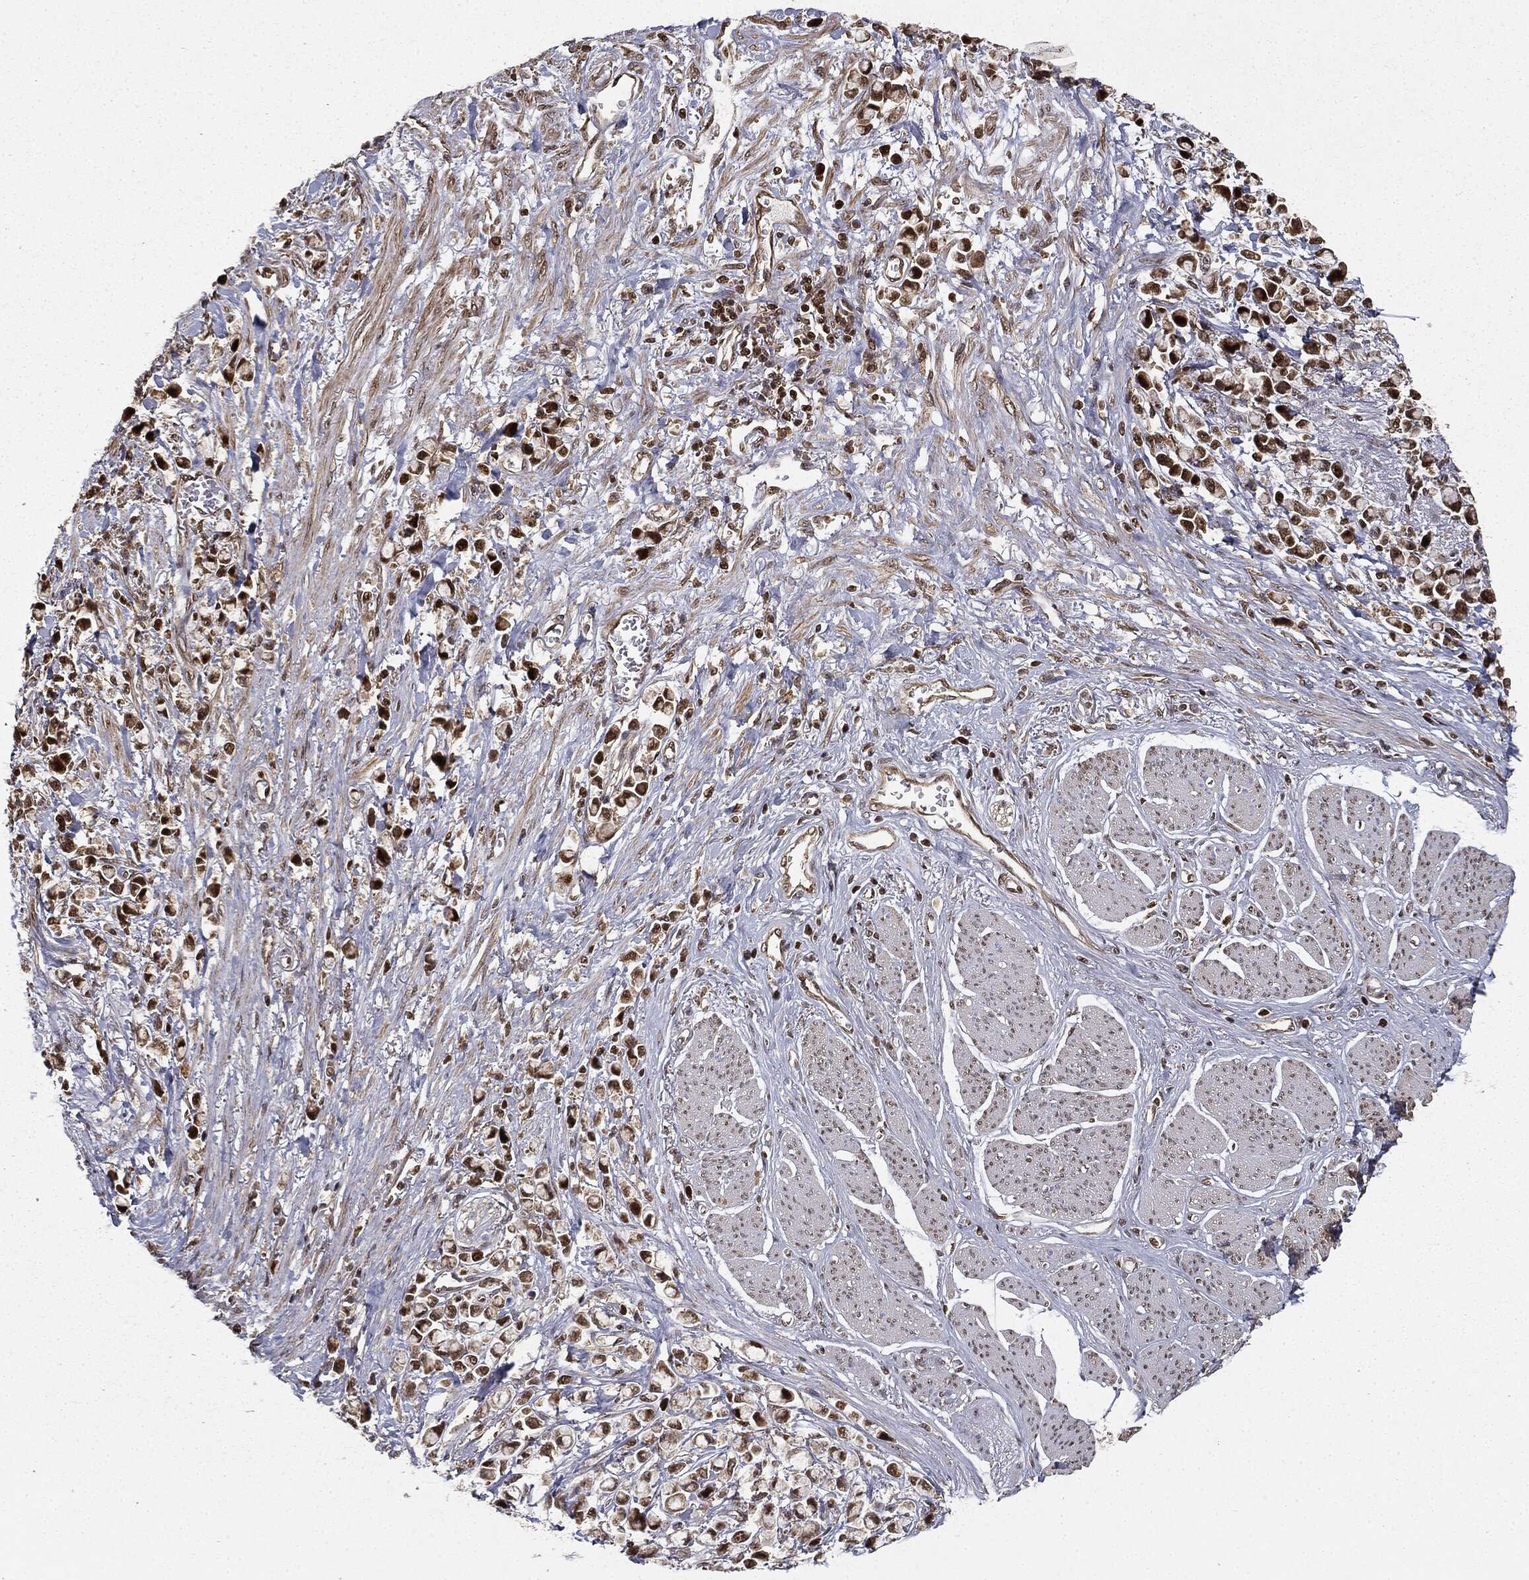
{"staining": {"intensity": "strong", "quantity": ">75%", "location": "cytoplasmic/membranous,nuclear"}, "tissue": "stomach cancer", "cell_type": "Tumor cells", "image_type": "cancer", "snomed": [{"axis": "morphology", "description": "Adenocarcinoma, NOS"}, {"axis": "topography", "description": "Stomach"}], "caption": "Immunohistochemical staining of stomach adenocarcinoma exhibits high levels of strong cytoplasmic/membranous and nuclear protein staining in about >75% of tumor cells. The staining is performed using DAB (3,3'-diaminobenzidine) brown chromogen to label protein expression. The nuclei are counter-stained blue using hematoxylin.", "gene": "ZNHIT6", "patient": {"sex": "female", "age": 81}}